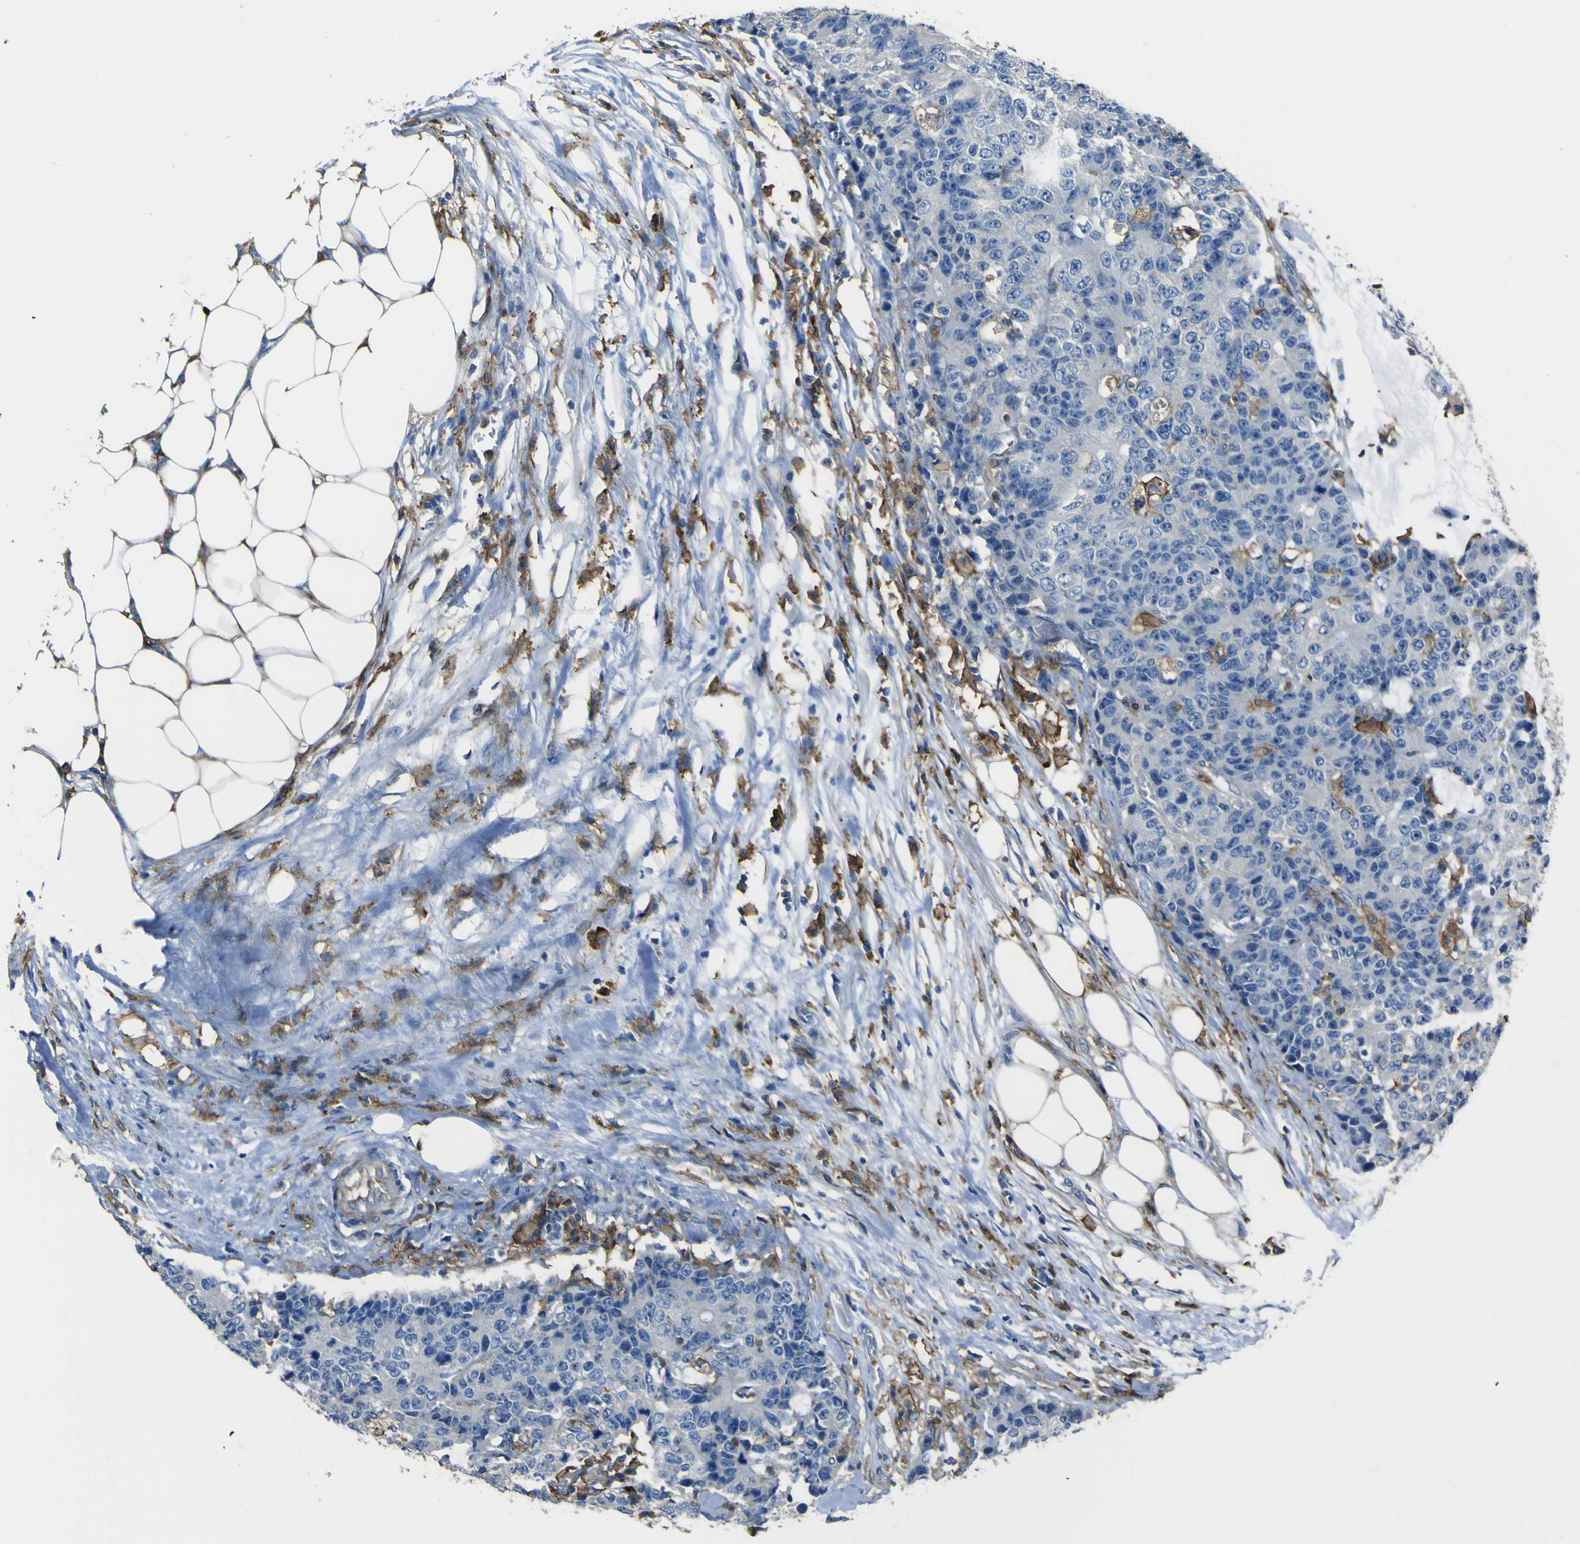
{"staining": {"intensity": "negative", "quantity": "none", "location": "none"}, "tissue": "colorectal cancer", "cell_type": "Tumor cells", "image_type": "cancer", "snomed": [{"axis": "morphology", "description": "Adenocarcinoma, NOS"}, {"axis": "topography", "description": "Colon"}], "caption": "DAB immunohistochemical staining of adenocarcinoma (colorectal) displays no significant expression in tumor cells. The staining is performed using DAB (3,3'-diaminobenzidine) brown chromogen with nuclei counter-stained in using hematoxylin.", "gene": "LAIR1", "patient": {"sex": "female", "age": 86}}